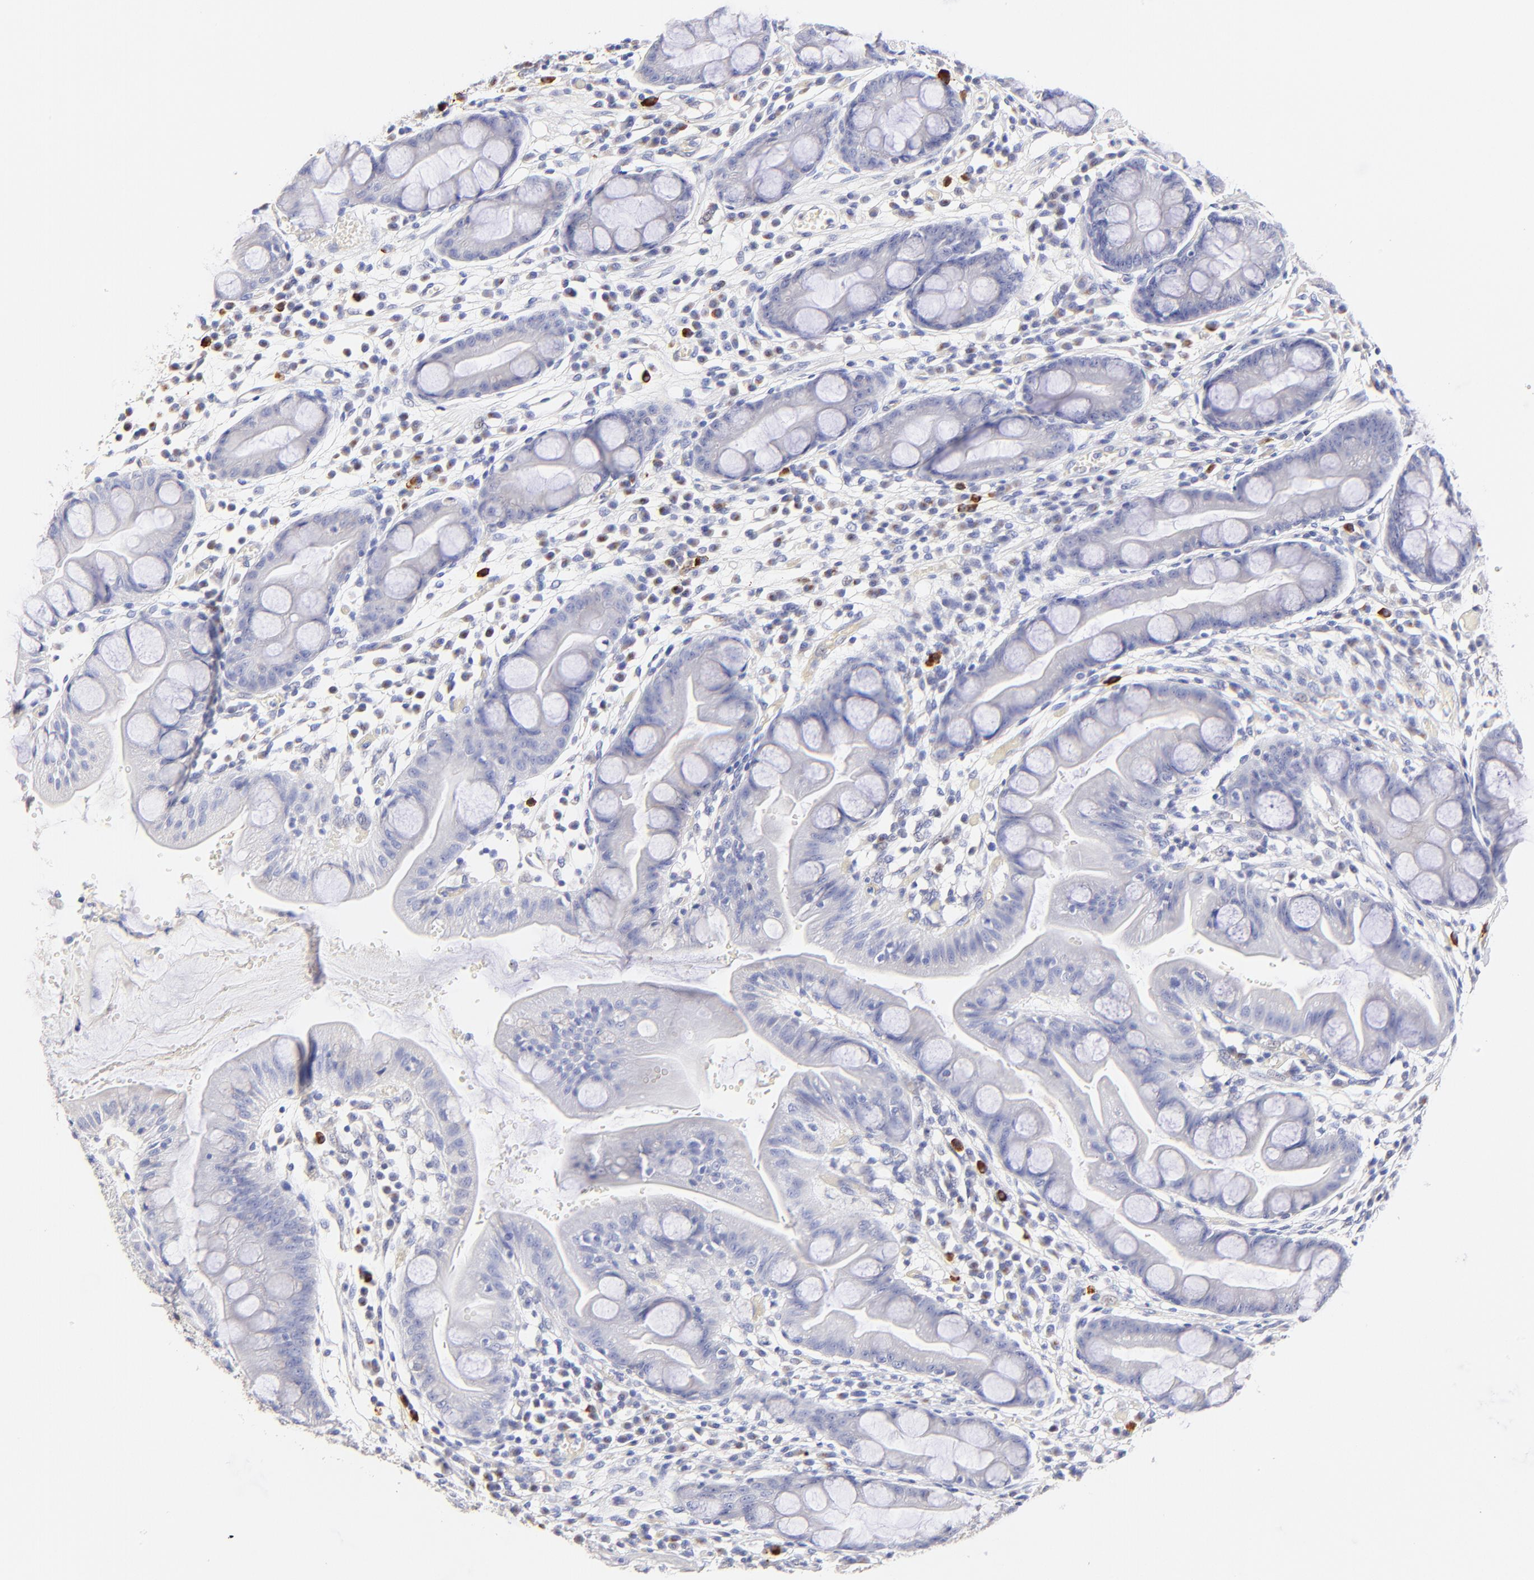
{"staining": {"intensity": "moderate", "quantity": "25%-75%", "location": "cytoplasmic/membranous"}, "tissue": "stomach", "cell_type": "Glandular cells", "image_type": "normal", "snomed": [{"axis": "morphology", "description": "Normal tissue, NOS"}, {"axis": "morphology", "description": "Inflammation, NOS"}, {"axis": "topography", "description": "Stomach, lower"}], "caption": "IHC (DAB) staining of benign human stomach shows moderate cytoplasmic/membranous protein expression in about 25%-75% of glandular cells. The staining was performed using DAB (3,3'-diaminobenzidine) to visualize the protein expression in brown, while the nuclei were stained in blue with hematoxylin (Magnification: 20x).", "gene": "ASB9", "patient": {"sex": "male", "age": 59}}